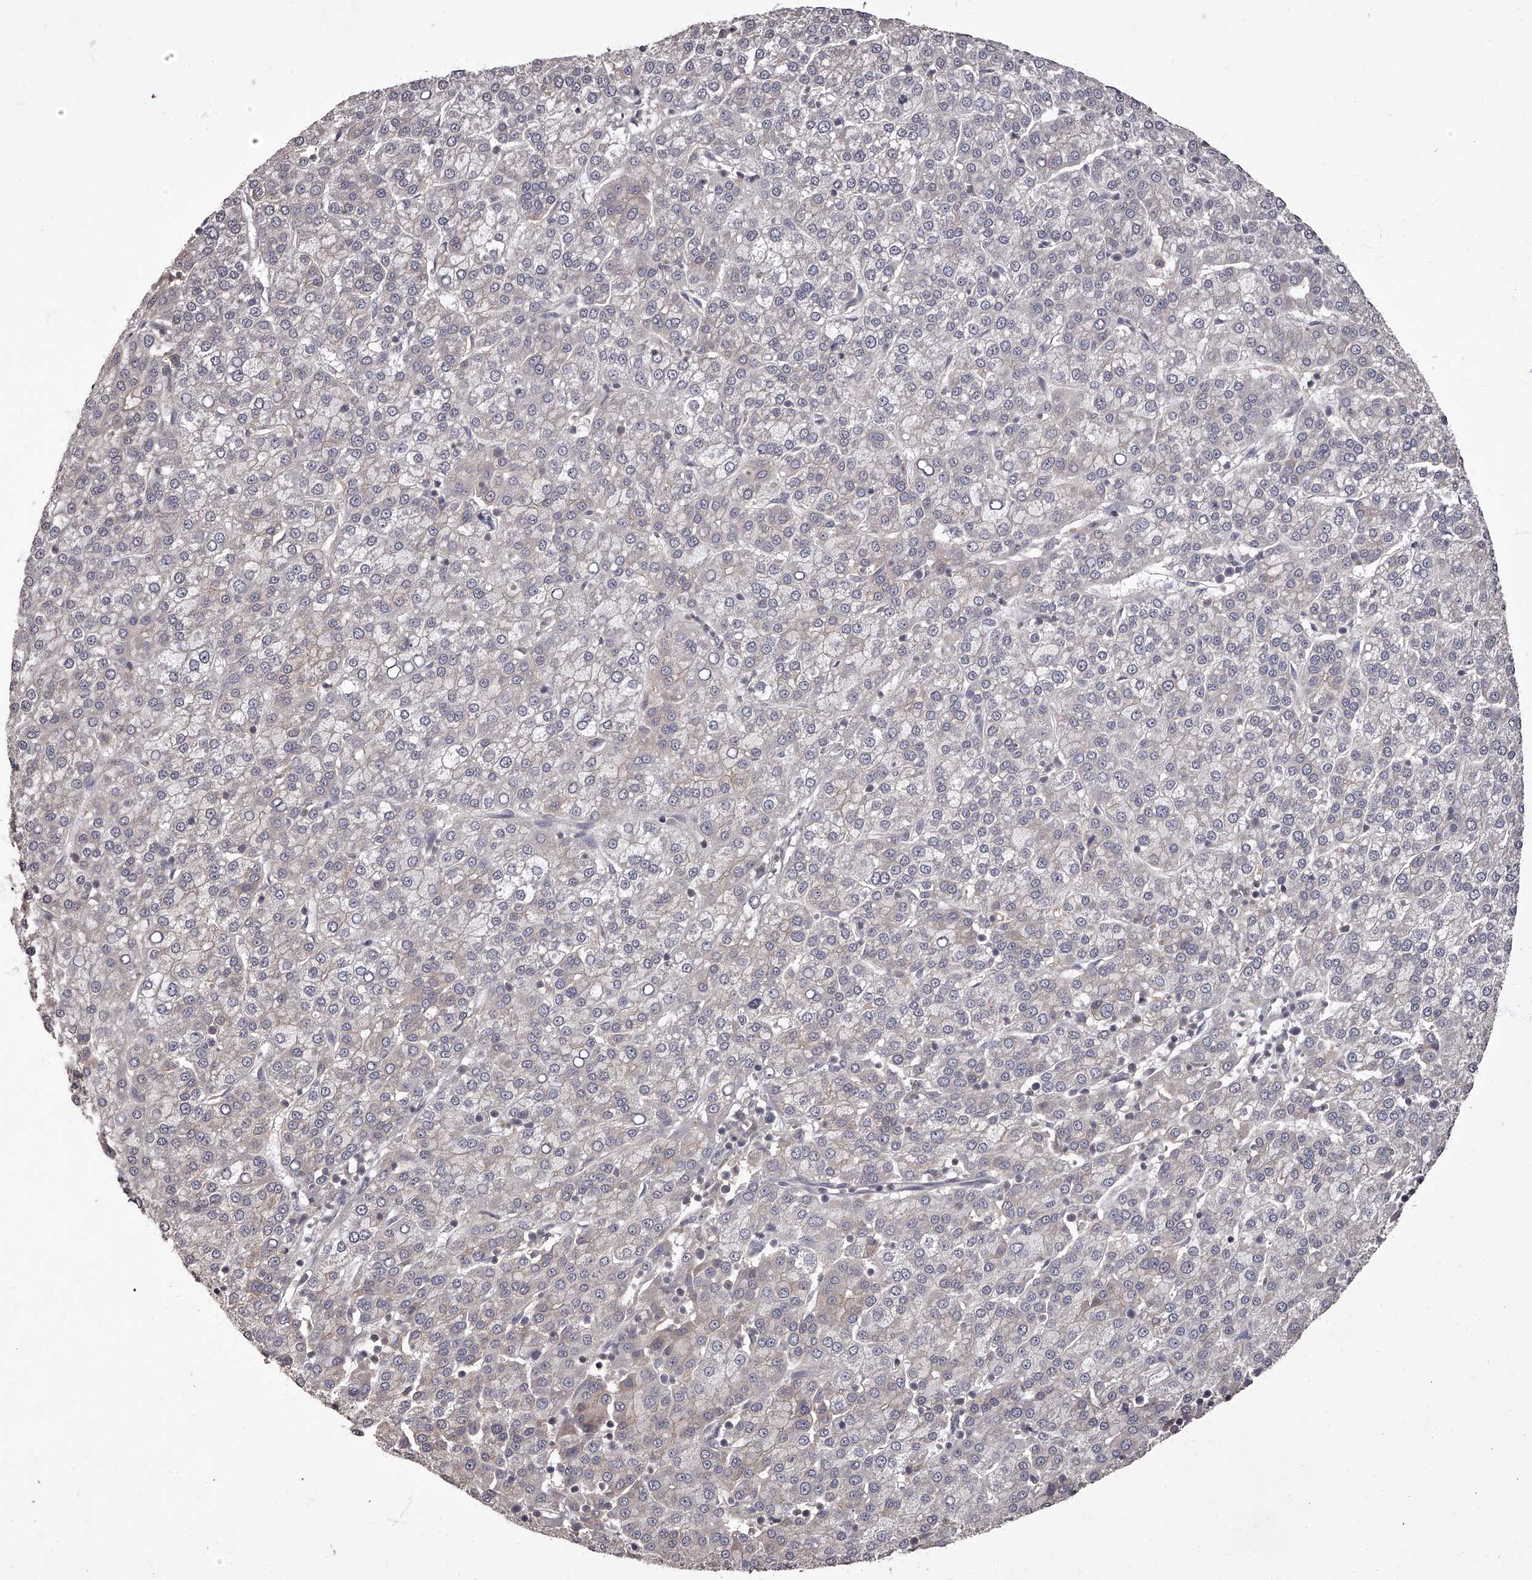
{"staining": {"intensity": "negative", "quantity": "none", "location": "none"}, "tissue": "liver cancer", "cell_type": "Tumor cells", "image_type": "cancer", "snomed": [{"axis": "morphology", "description": "Carcinoma, Hepatocellular, NOS"}, {"axis": "topography", "description": "Liver"}], "caption": "This is a photomicrograph of immunohistochemistry (IHC) staining of hepatocellular carcinoma (liver), which shows no expression in tumor cells.", "gene": "APEH", "patient": {"sex": "female", "age": 58}}